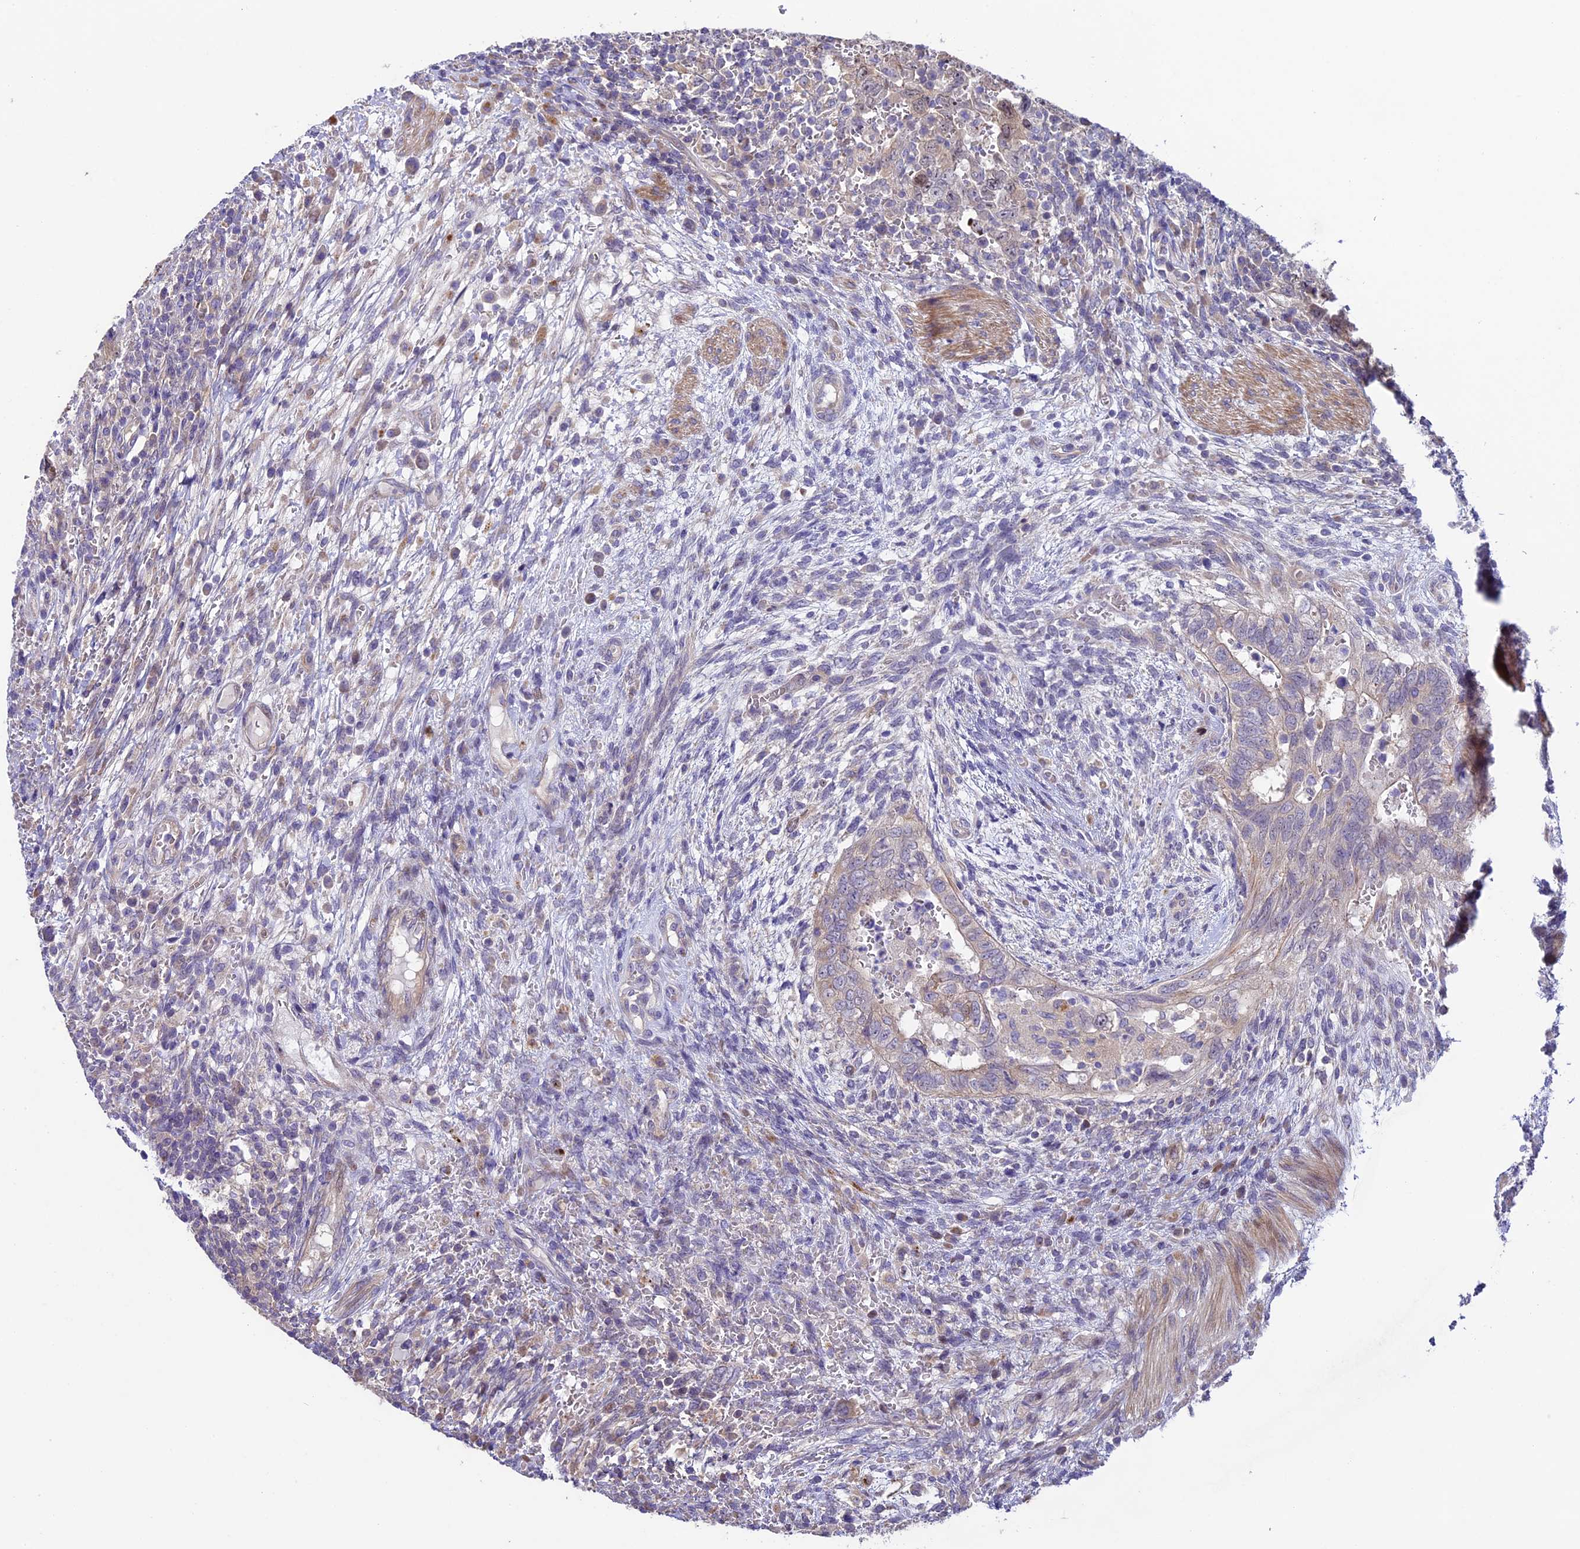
{"staining": {"intensity": "negative", "quantity": "none", "location": "none"}, "tissue": "testis cancer", "cell_type": "Tumor cells", "image_type": "cancer", "snomed": [{"axis": "morphology", "description": "Carcinoma, Embryonal, NOS"}, {"axis": "topography", "description": "Testis"}], "caption": "The histopathology image reveals no significant positivity in tumor cells of testis cancer.", "gene": "SPIRE1", "patient": {"sex": "male", "age": 26}}